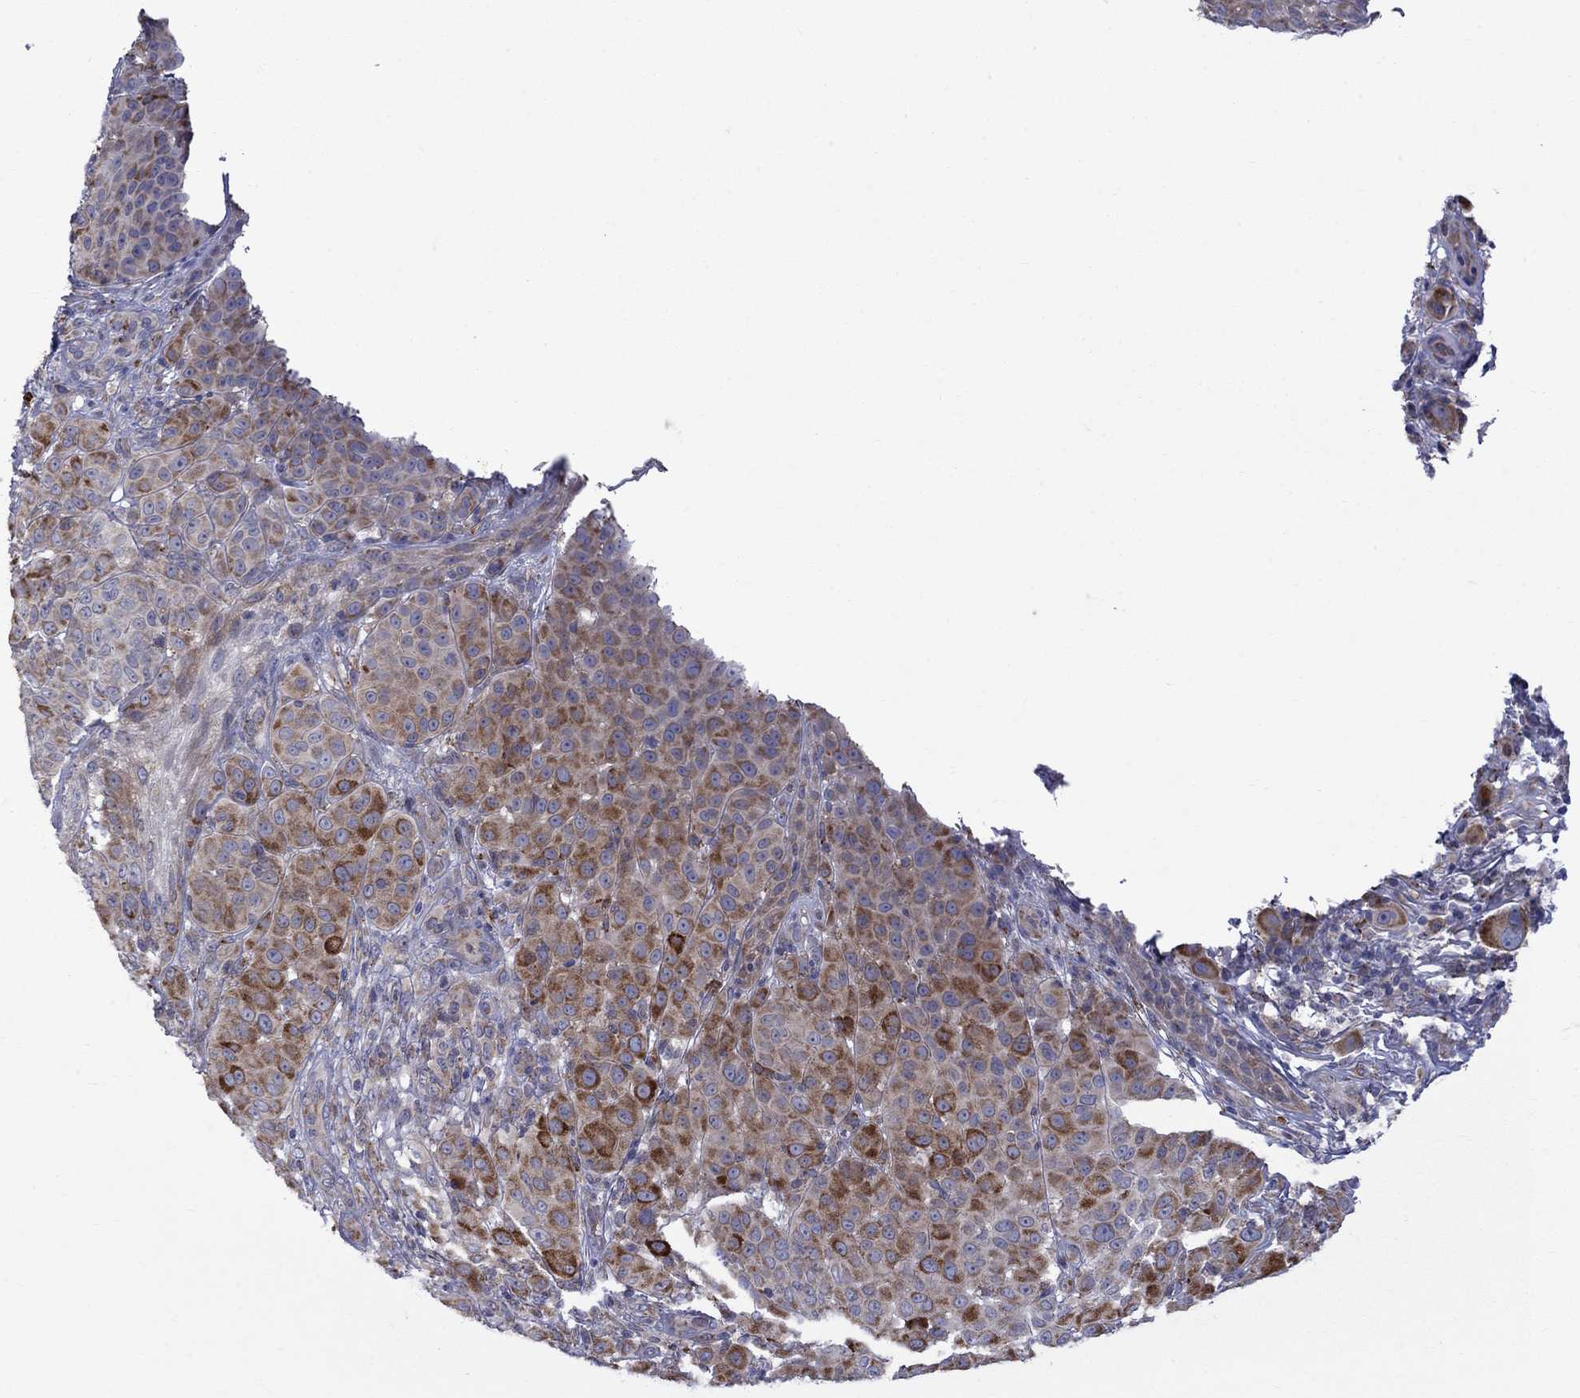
{"staining": {"intensity": "strong", "quantity": "25%-75%", "location": "cytoplasmic/membranous"}, "tissue": "melanoma", "cell_type": "Tumor cells", "image_type": "cancer", "snomed": [{"axis": "morphology", "description": "Malignant melanoma, NOS"}, {"axis": "topography", "description": "Skin"}], "caption": "Protein expression analysis of malignant melanoma shows strong cytoplasmic/membranous staining in approximately 25%-75% of tumor cells.", "gene": "ASNS", "patient": {"sex": "female", "age": 87}}